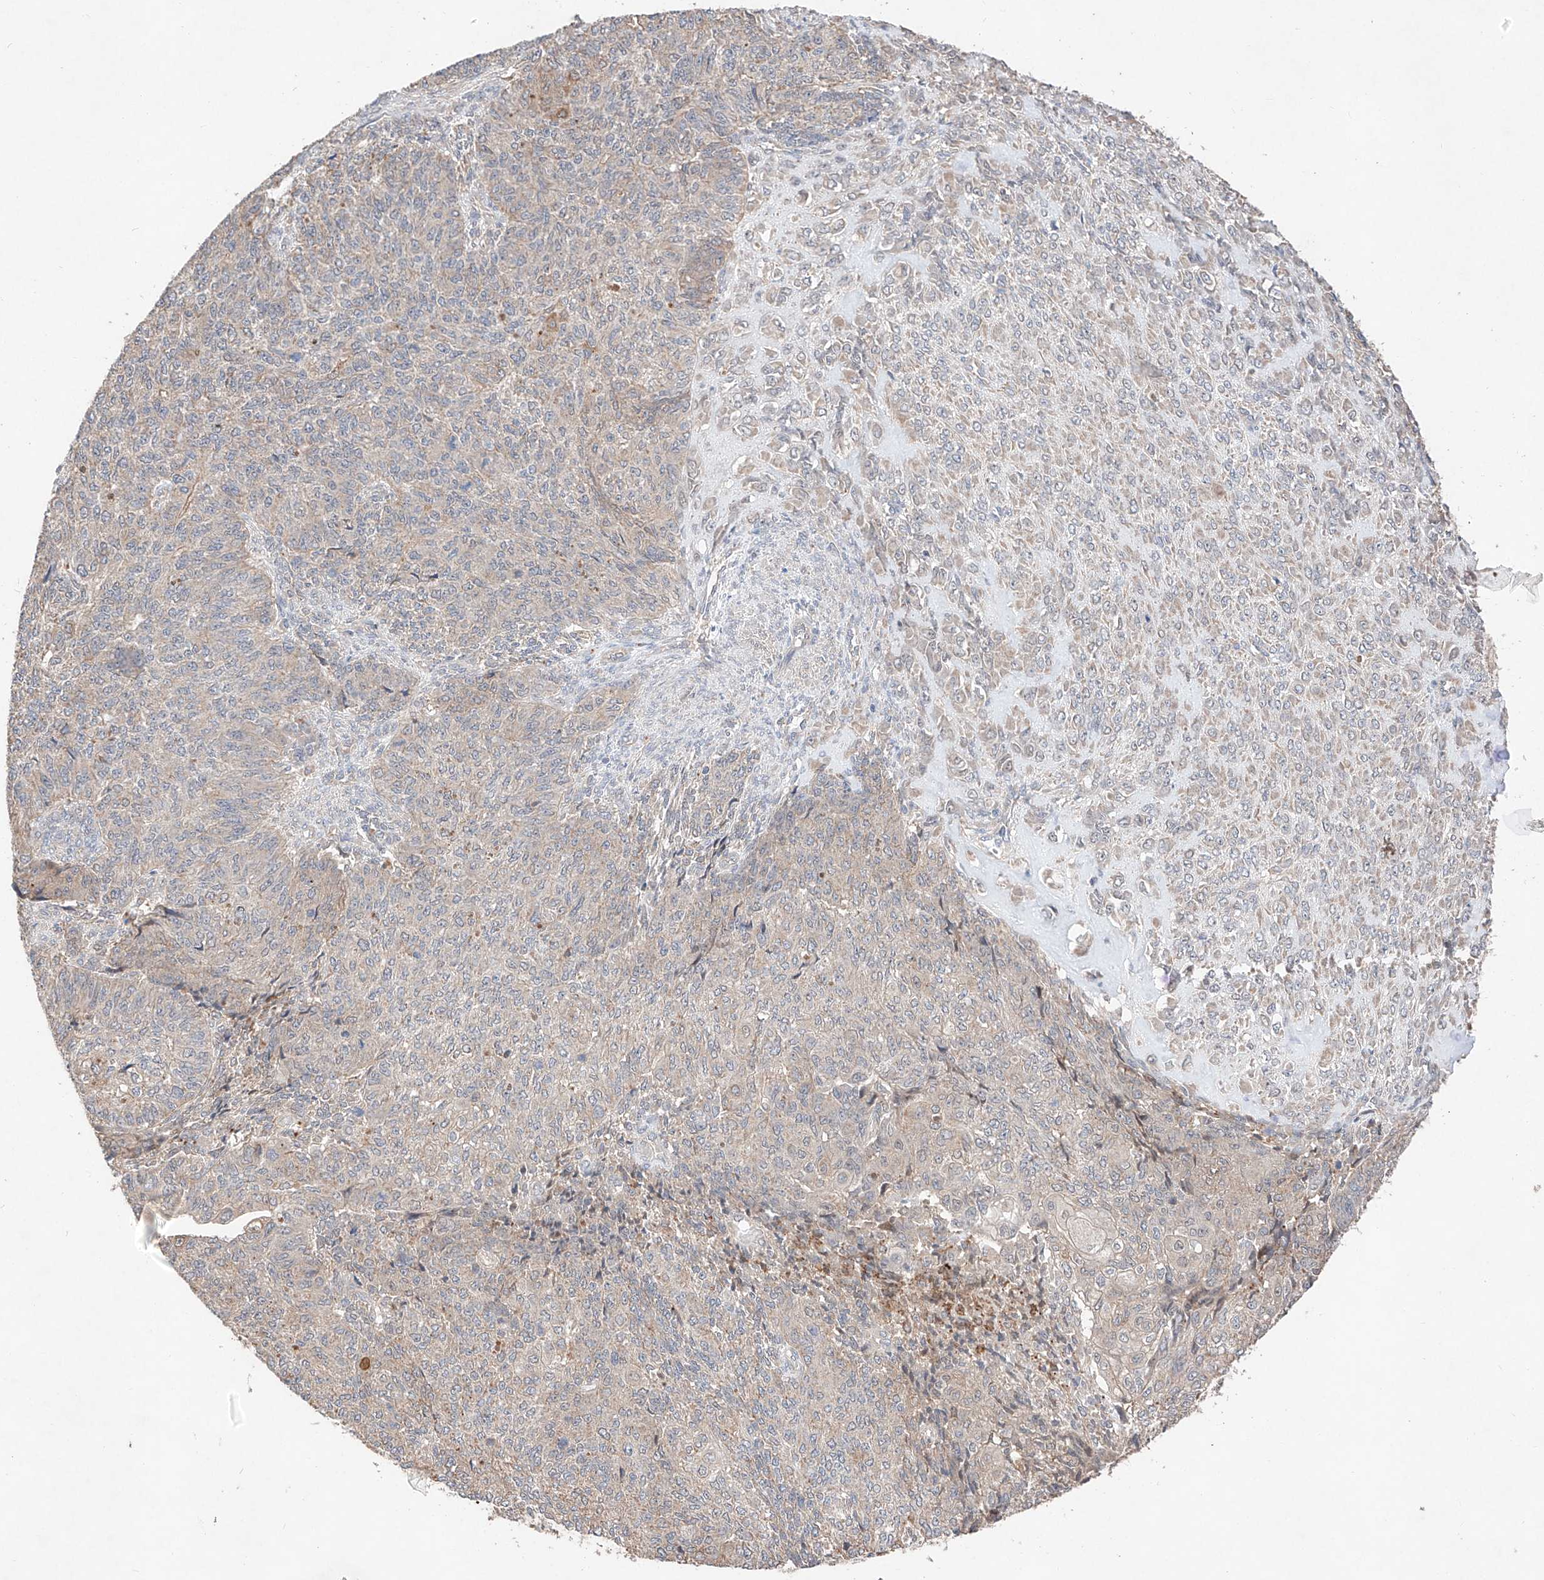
{"staining": {"intensity": "weak", "quantity": "<25%", "location": "cytoplasmic/membranous"}, "tissue": "endometrial cancer", "cell_type": "Tumor cells", "image_type": "cancer", "snomed": [{"axis": "morphology", "description": "Adenocarcinoma, NOS"}, {"axis": "topography", "description": "Endometrium"}], "caption": "IHC photomicrograph of endometrial adenocarcinoma stained for a protein (brown), which shows no staining in tumor cells.", "gene": "C6orf62", "patient": {"sex": "female", "age": 32}}